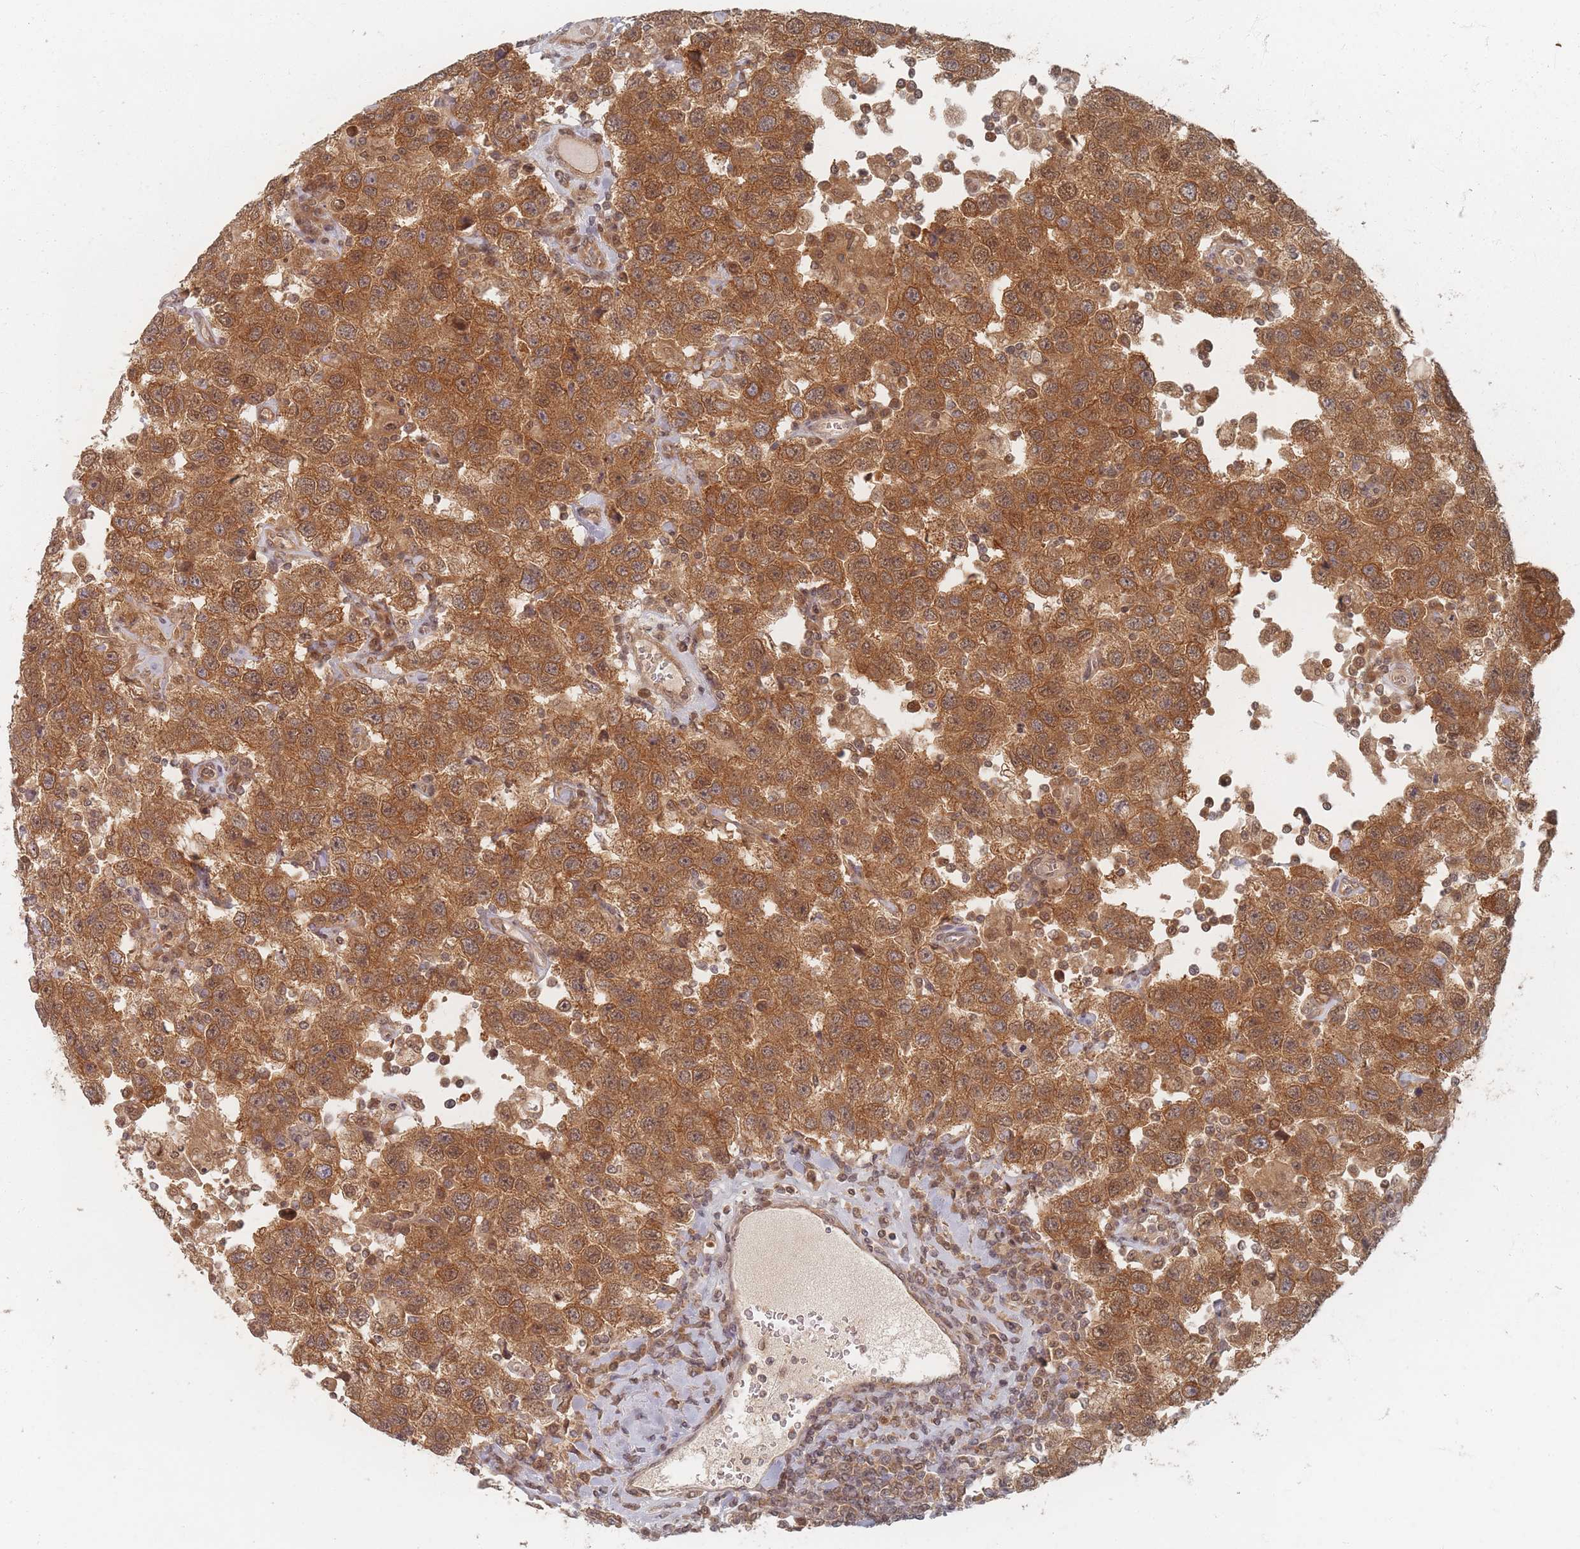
{"staining": {"intensity": "strong", "quantity": ">75%", "location": "cytoplasmic/membranous"}, "tissue": "testis cancer", "cell_type": "Tumor cells", "image_type": "cancer", "snomed": [{"axis": "morphology", "description": "Seminoma, NOS"}, {"axis": "topography", "description": "Testis"}], "caption": "IHC image of seminoma (testis) stained for a protein (brown), which shows high levels of strong cytoplasmic/membranous positivity in about >75% of tumor cells.", "gene": "PSMD9", "patient": {"sex": "male", "age": 41}}